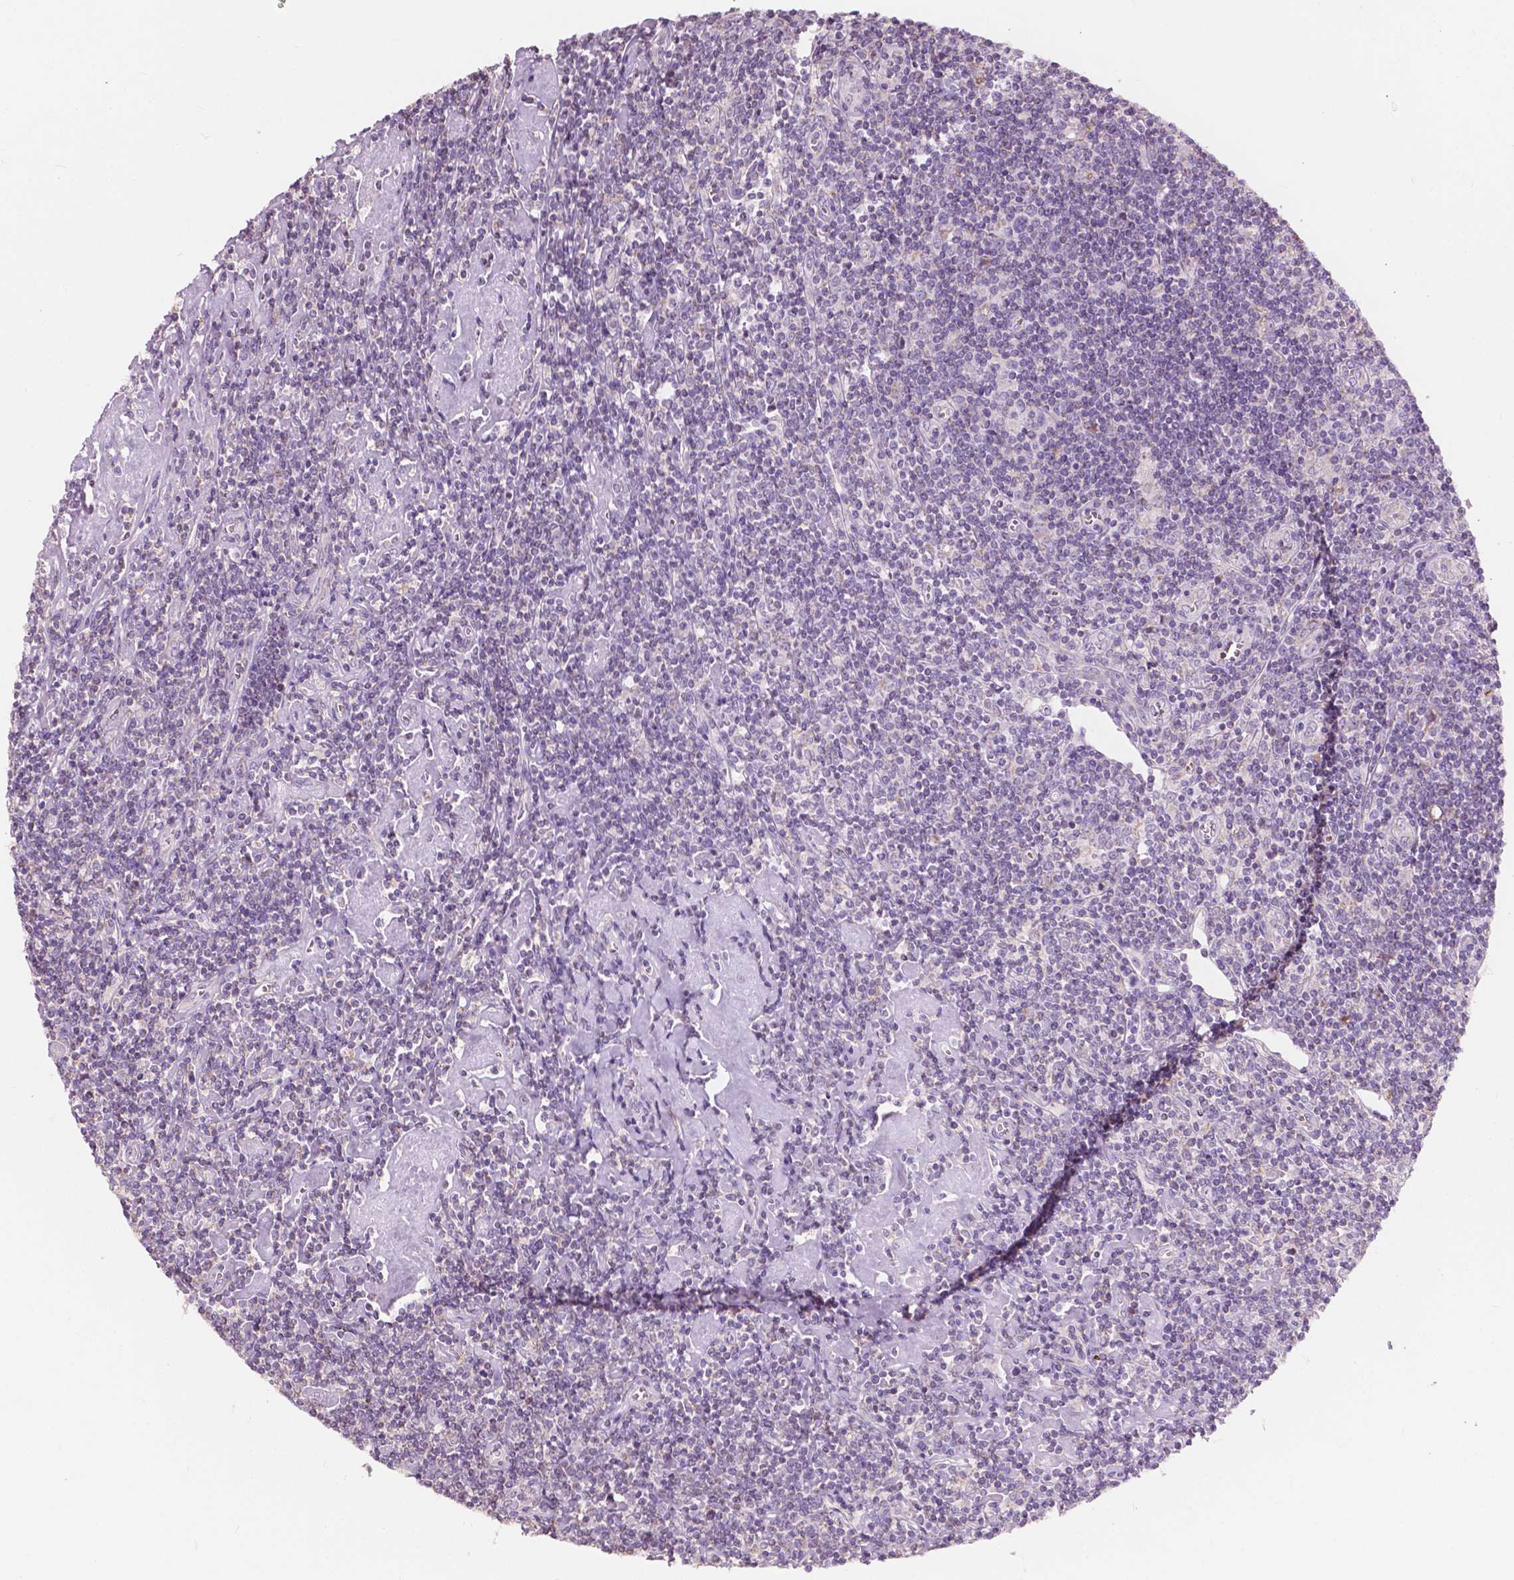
{"staining": {"intensity": "negative", "quantity": "none", "location": "none"}, "tissue": "lymphoma", "cell_type": "Tumor cells", "image_type": "cancer", "snomed": [{"axis": "morphology", "description": "Hodgkin's disease, NOS"}, {"axis": "topography", "description": "Lymph node"}], "caption": "This is a photomicrograph of IHC staining of Hodgkin's disease, which shows no positivity in tumor cells.", "gene": "NDUFS1", "patient": {"sex": "male", "age": 40}}